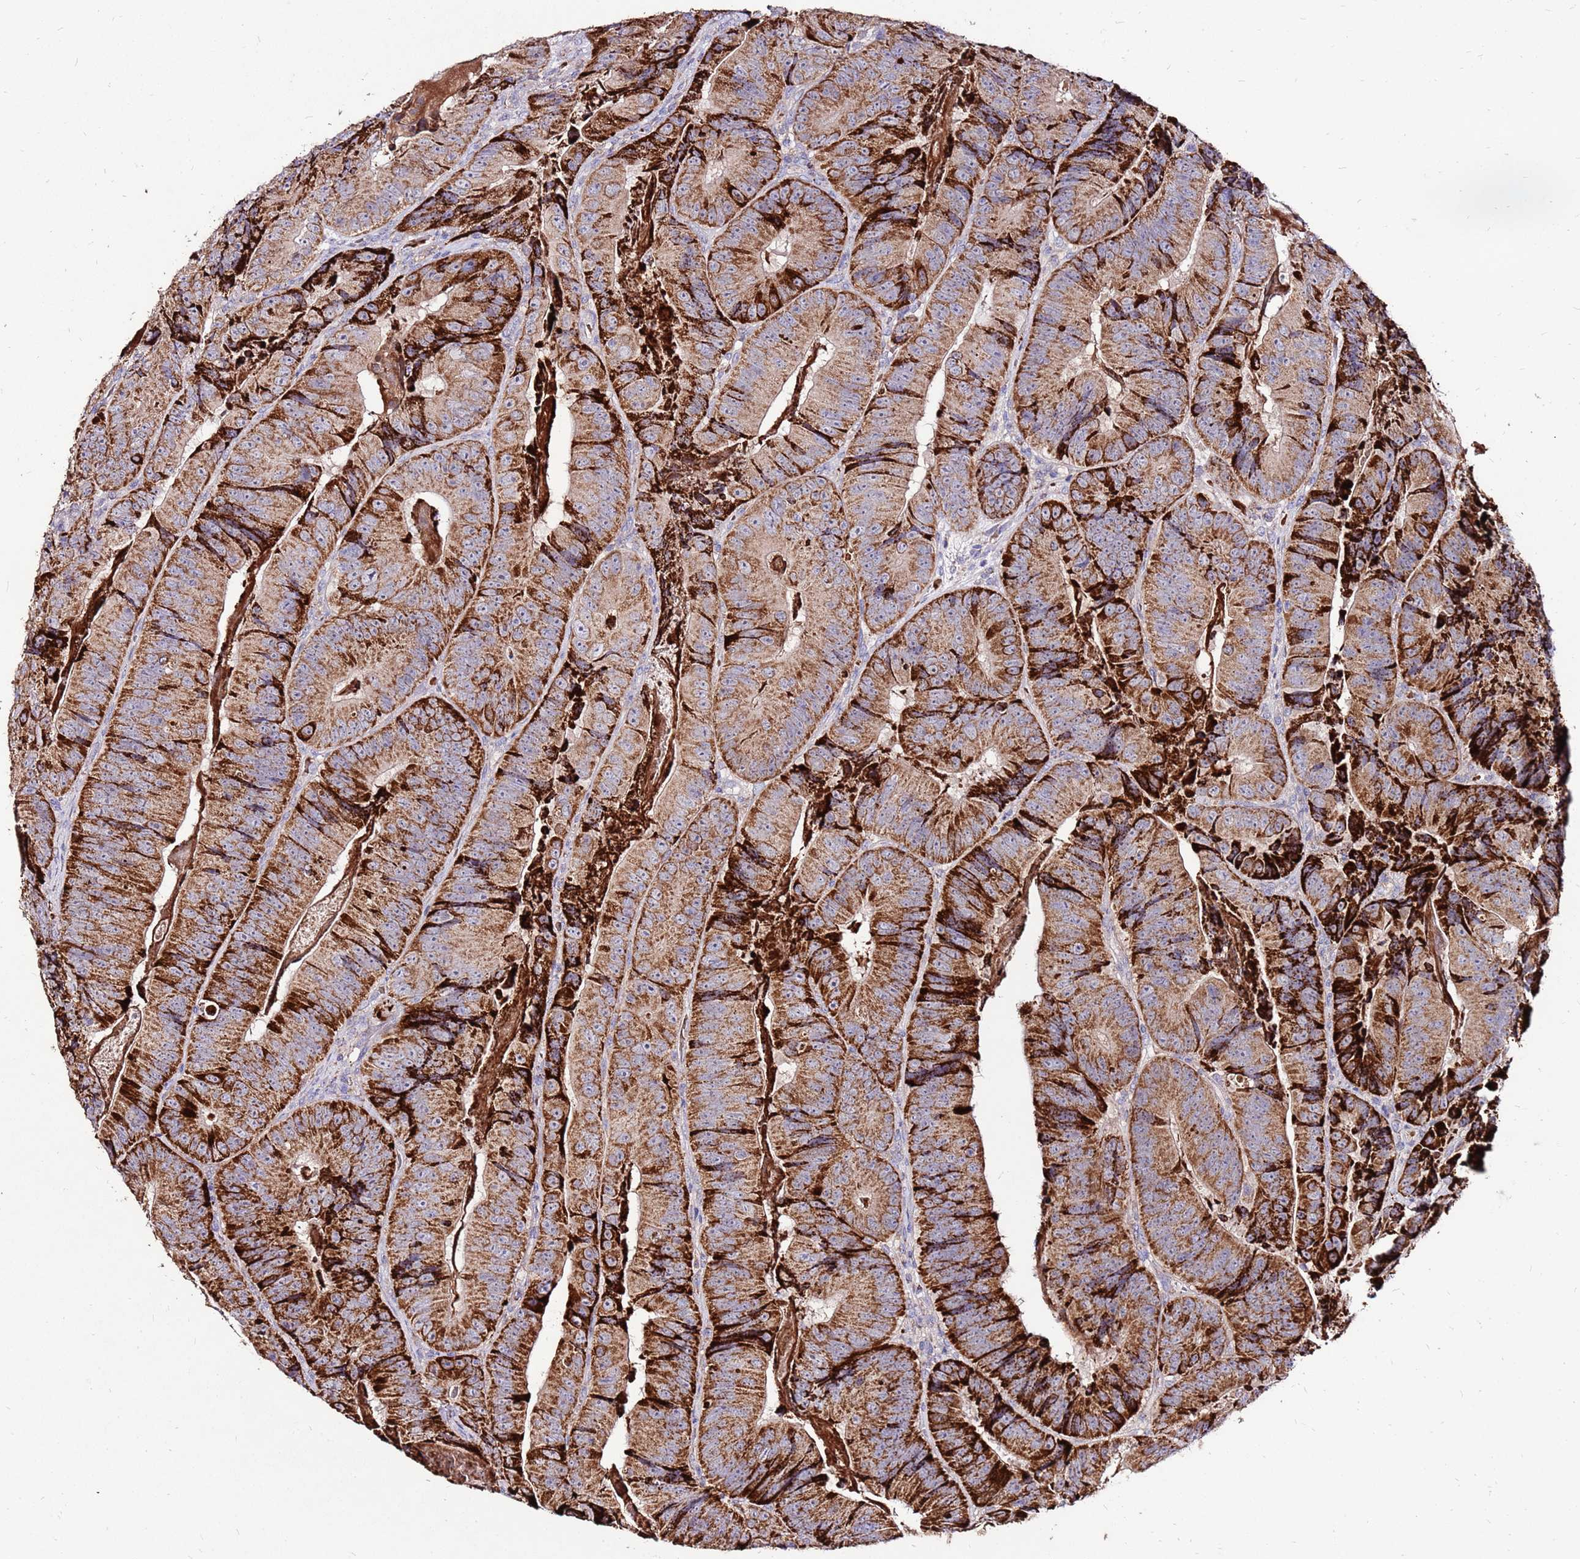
{"staining": {"intensity": "strong", "quantity": ">75%", "location": "cytoplasmic/membranous"}, "tissue": "colorectal cancer", "cell_type": "Tumor cells", "image_type": "cancer", "snomed": [{"axis": "morphology", "description": "Adenocarcinoma, NOS"}, {"axis": "topography", "description": "Colon"}], "caption": "Protein staining by IHC shows strong cytoplasmic/membranous staining in approximately >75% of tumor cells in adenocarcinoma (colorectal). (DAB (3,3'-diaminobenzidine) = brown stain, brightfield microscopy at high magnification).", "gene": "SPSB3", "patient": {"sex": "female", "age": 86}}